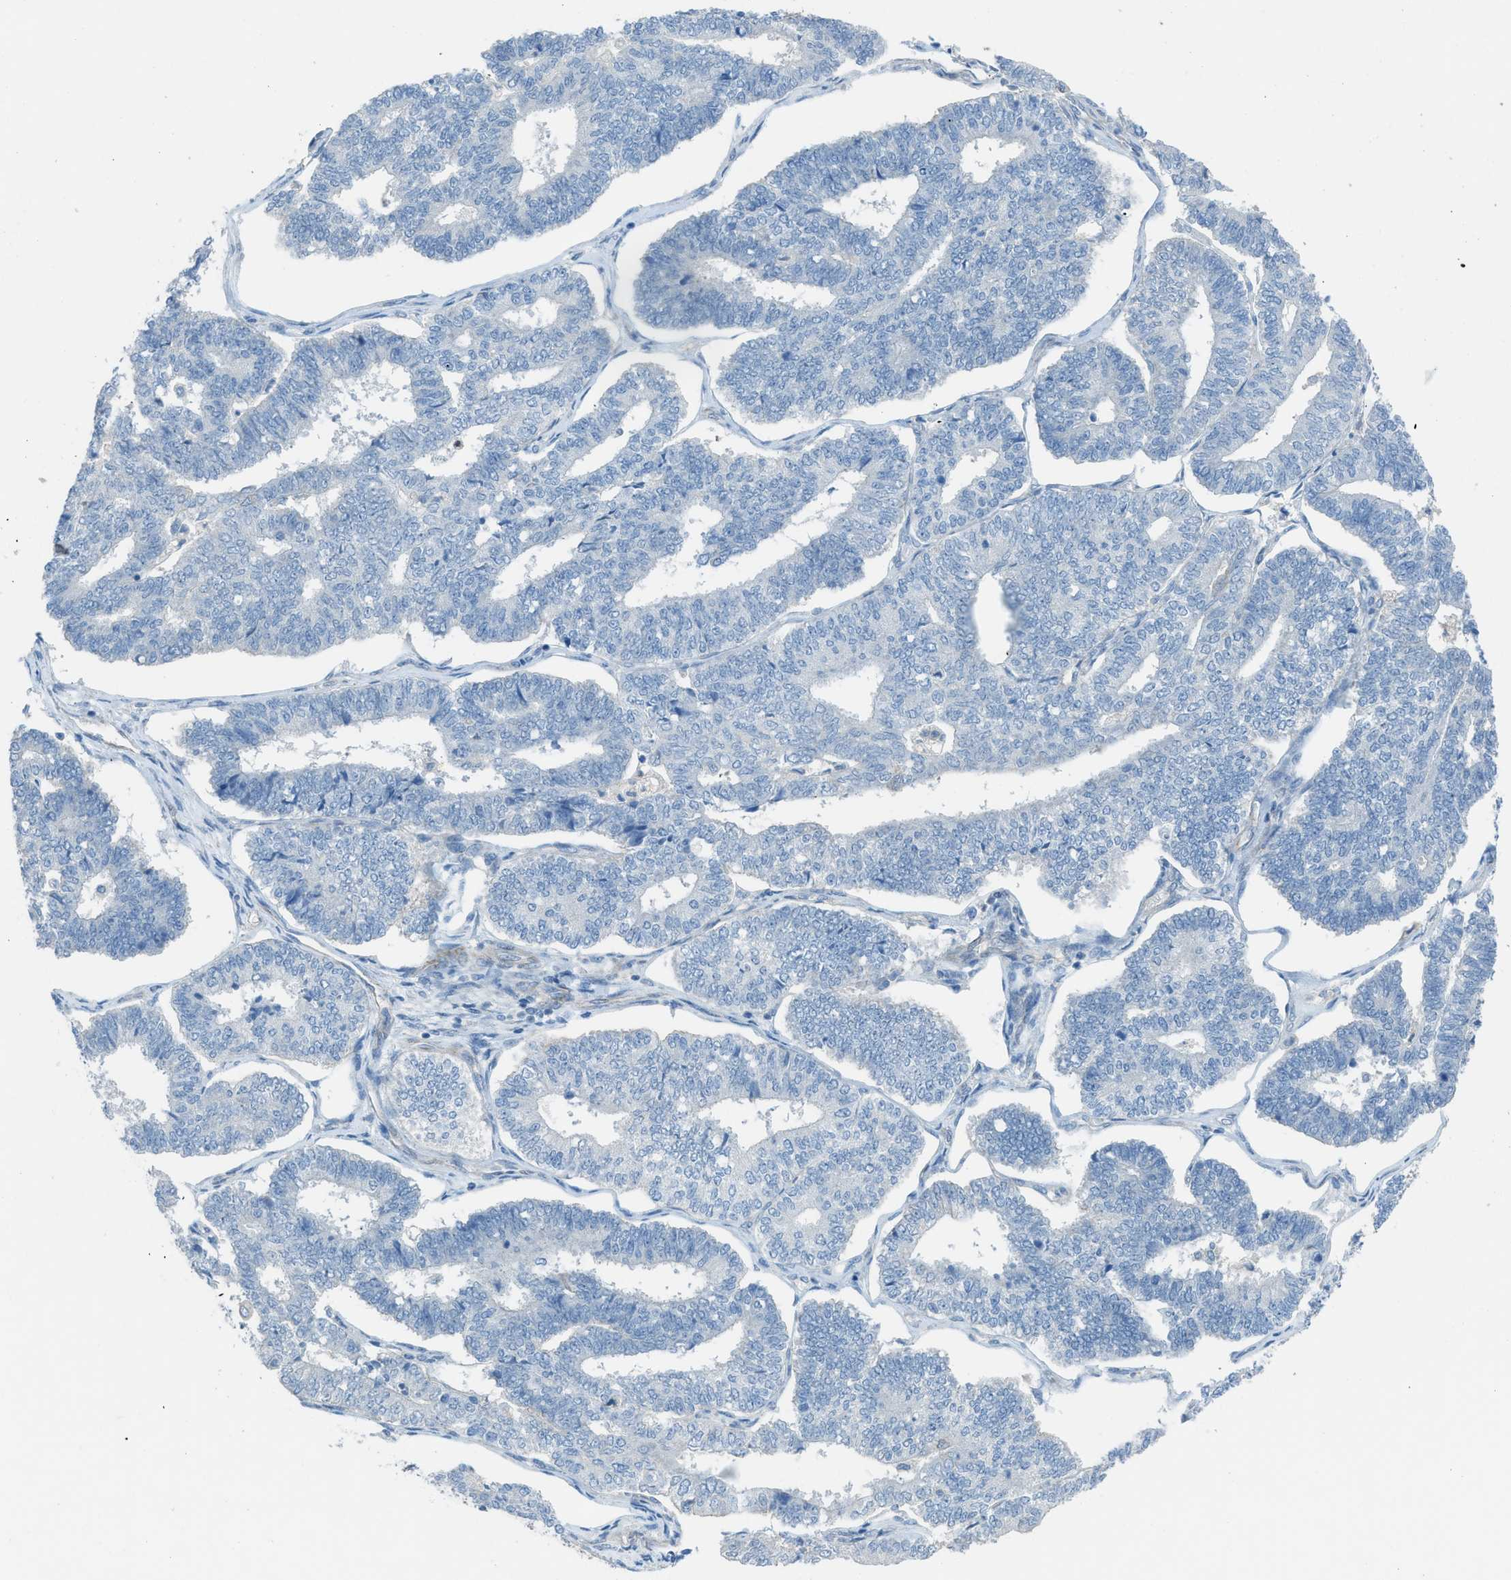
{"staining": {"intensity": "negative", "quantity": "none", "location": "none"}, "tissue": "endometrial cancer", "cell_type": "Tumor cells", "image_type": "cancer", "snomed": [{"axis": "morphology", "description": "Adenocarcinoma, NOS"}, {"axis": "topography", "description": "Endometrium"}], "caption": "Immunohistochemical staining of human adenocarcinoma (endometrial) demonstrates no significant expression in tumor cells.", "gene": "PRKN", "patient": {"sex": "female", "age": 70}}